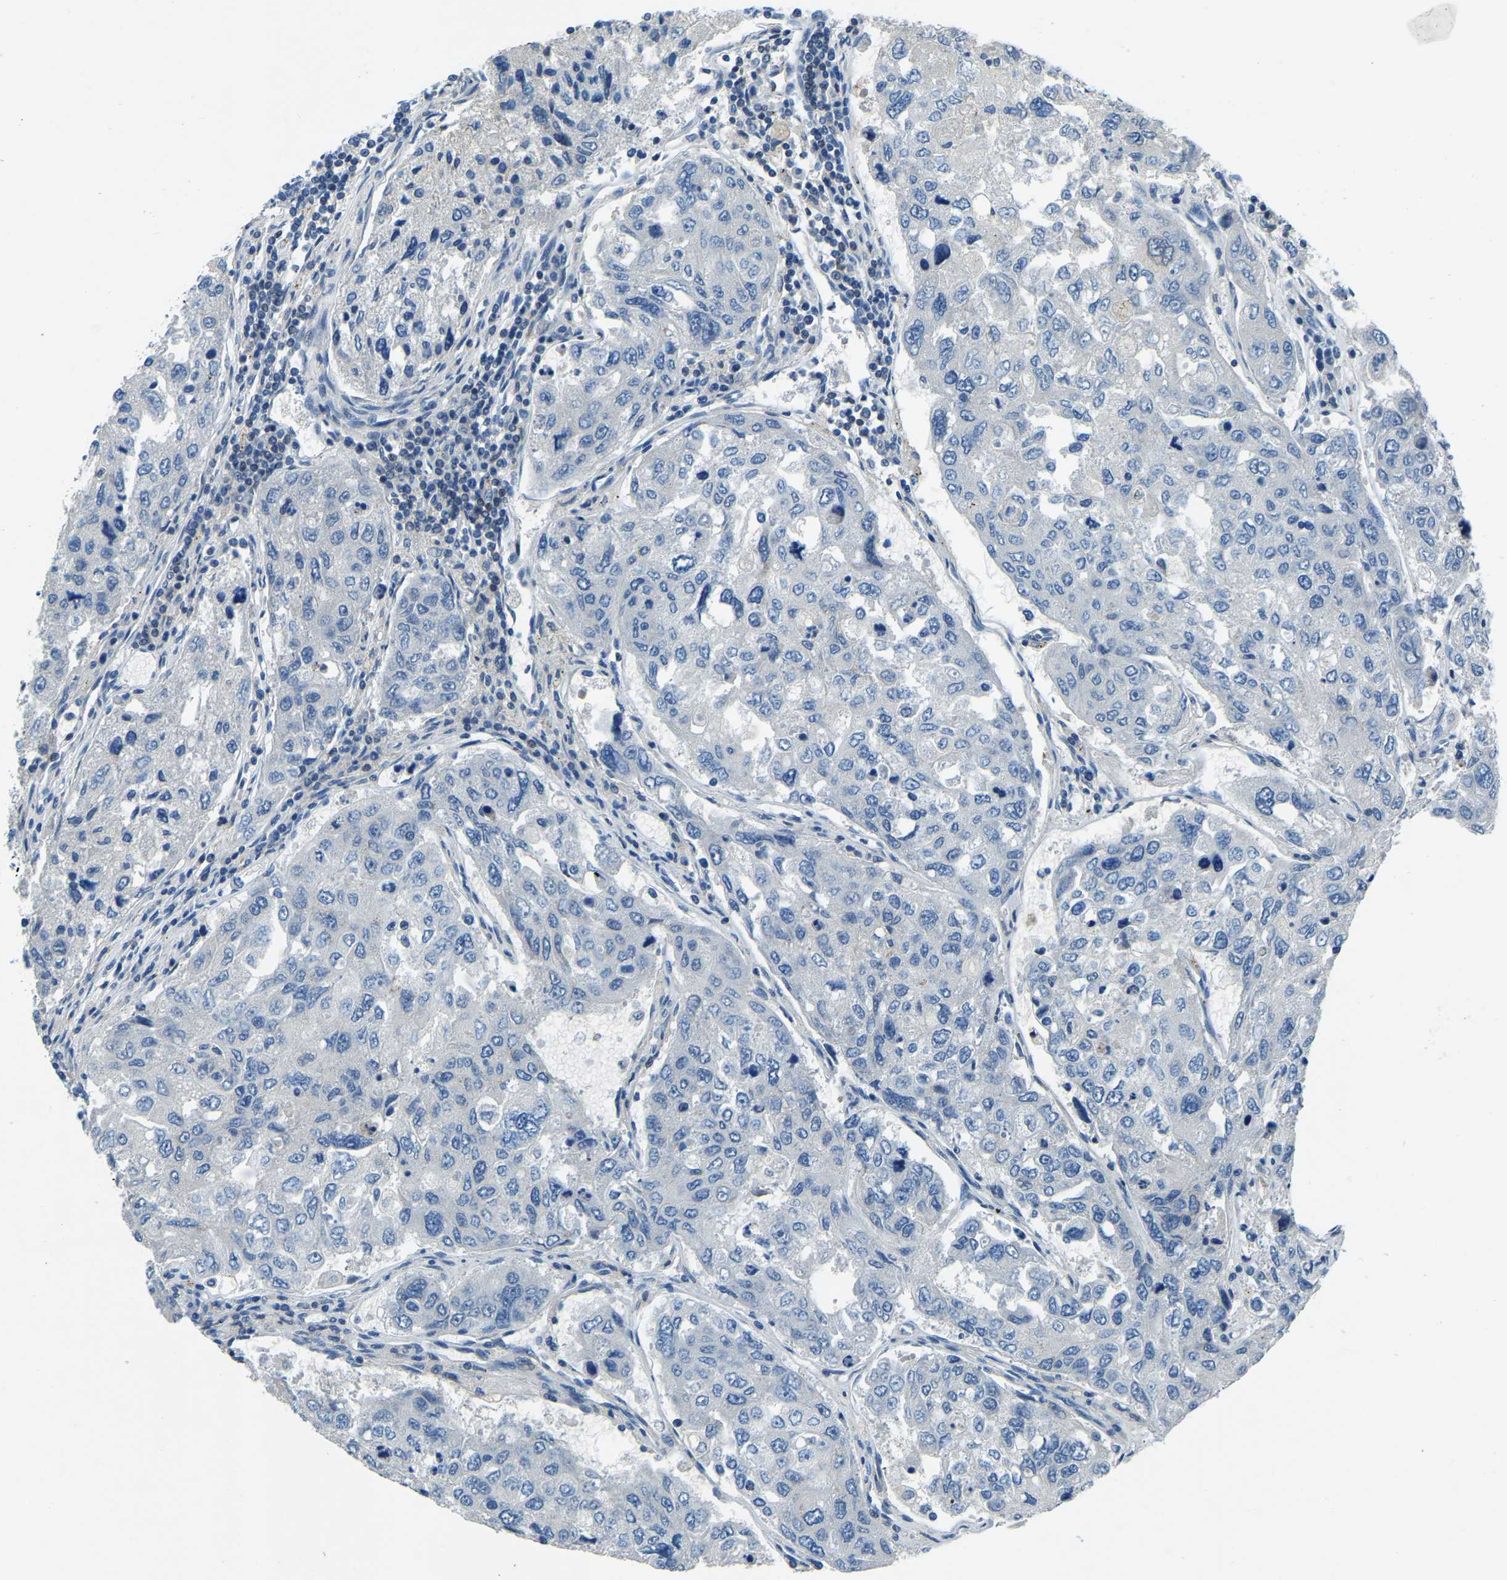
{"staining": {"intensity": "negative", "quantity": "none", "location": "none"}, "tissue": "urothelial cancer", "cell_type": "Tumor cells", "image_type": "cancer", "snomed": [{"axis": "morphology", "description": "Urothelial carcinoma, High grade"}, {"axis": "topography", "description": "Lymph node"}, {"axis": "topography", "description": "Urinary bladder"}], "caption": "This is an immunohistochemistry micrograph of human high-grade urothelial carcinoma. There is no positivity in tumor cells.", "gene": "XIRP1", "patient": {"sex": "male", "age": 51}}